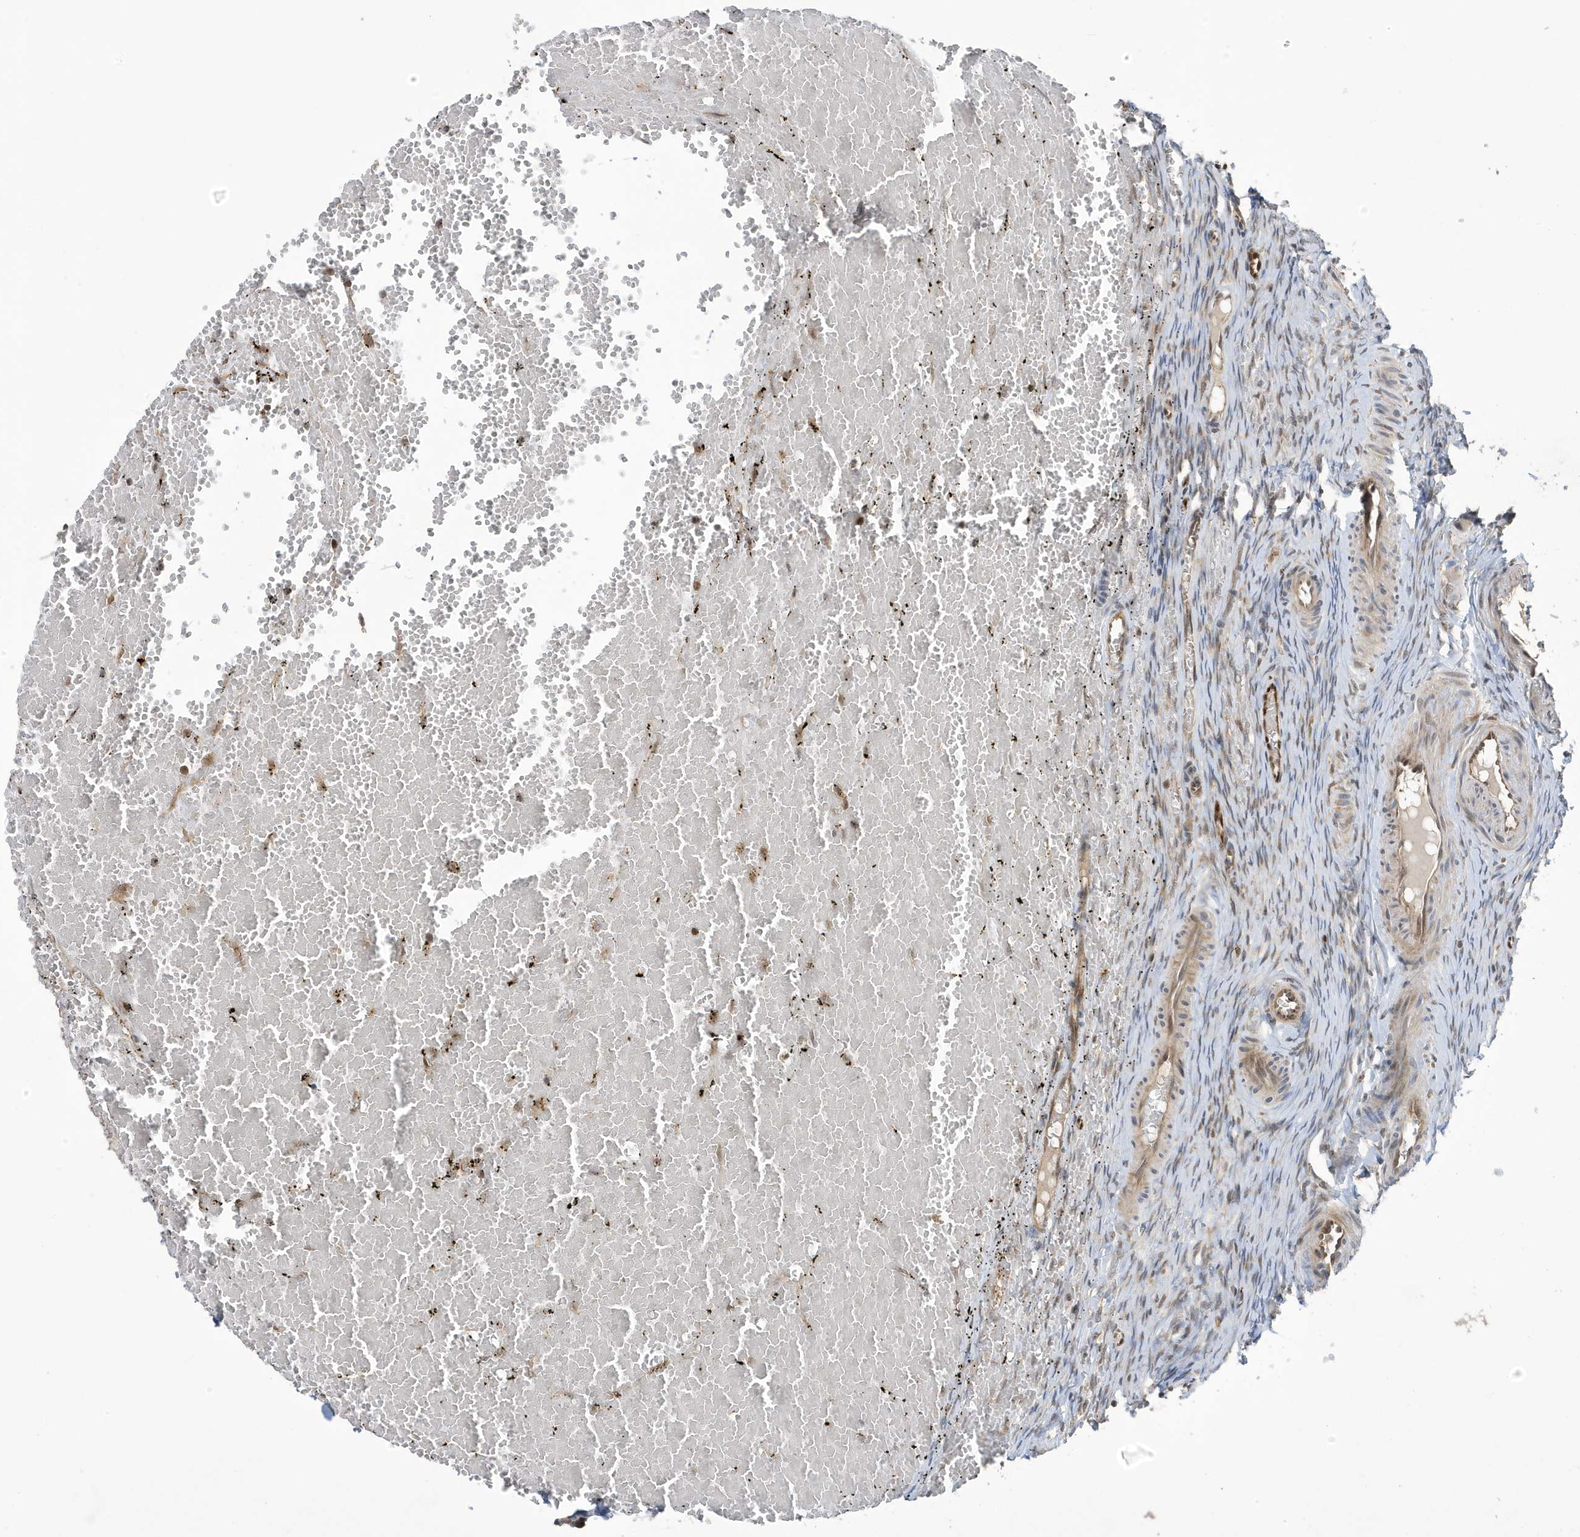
{"staining": {"intensity": "moderate", "quantity": ">75%", "location": "cytoplasmic/membranous"}, "tissue": "ovary", "cell_type": "Follicle cells", "image_type": "normal", "snomed": [{"axis": "morphology", "description": "Adenocarcinoma, NOS"}, {"axis": "topography", "description": "Endometrium"}], "caption": "Moderate cytoplasmic/membranous expression for a protein is present in approximately >75% of follicle cells of benign ovary using IHC.", "gene": "NCOA7", "patient": {"sex": "female", "age": 32}}